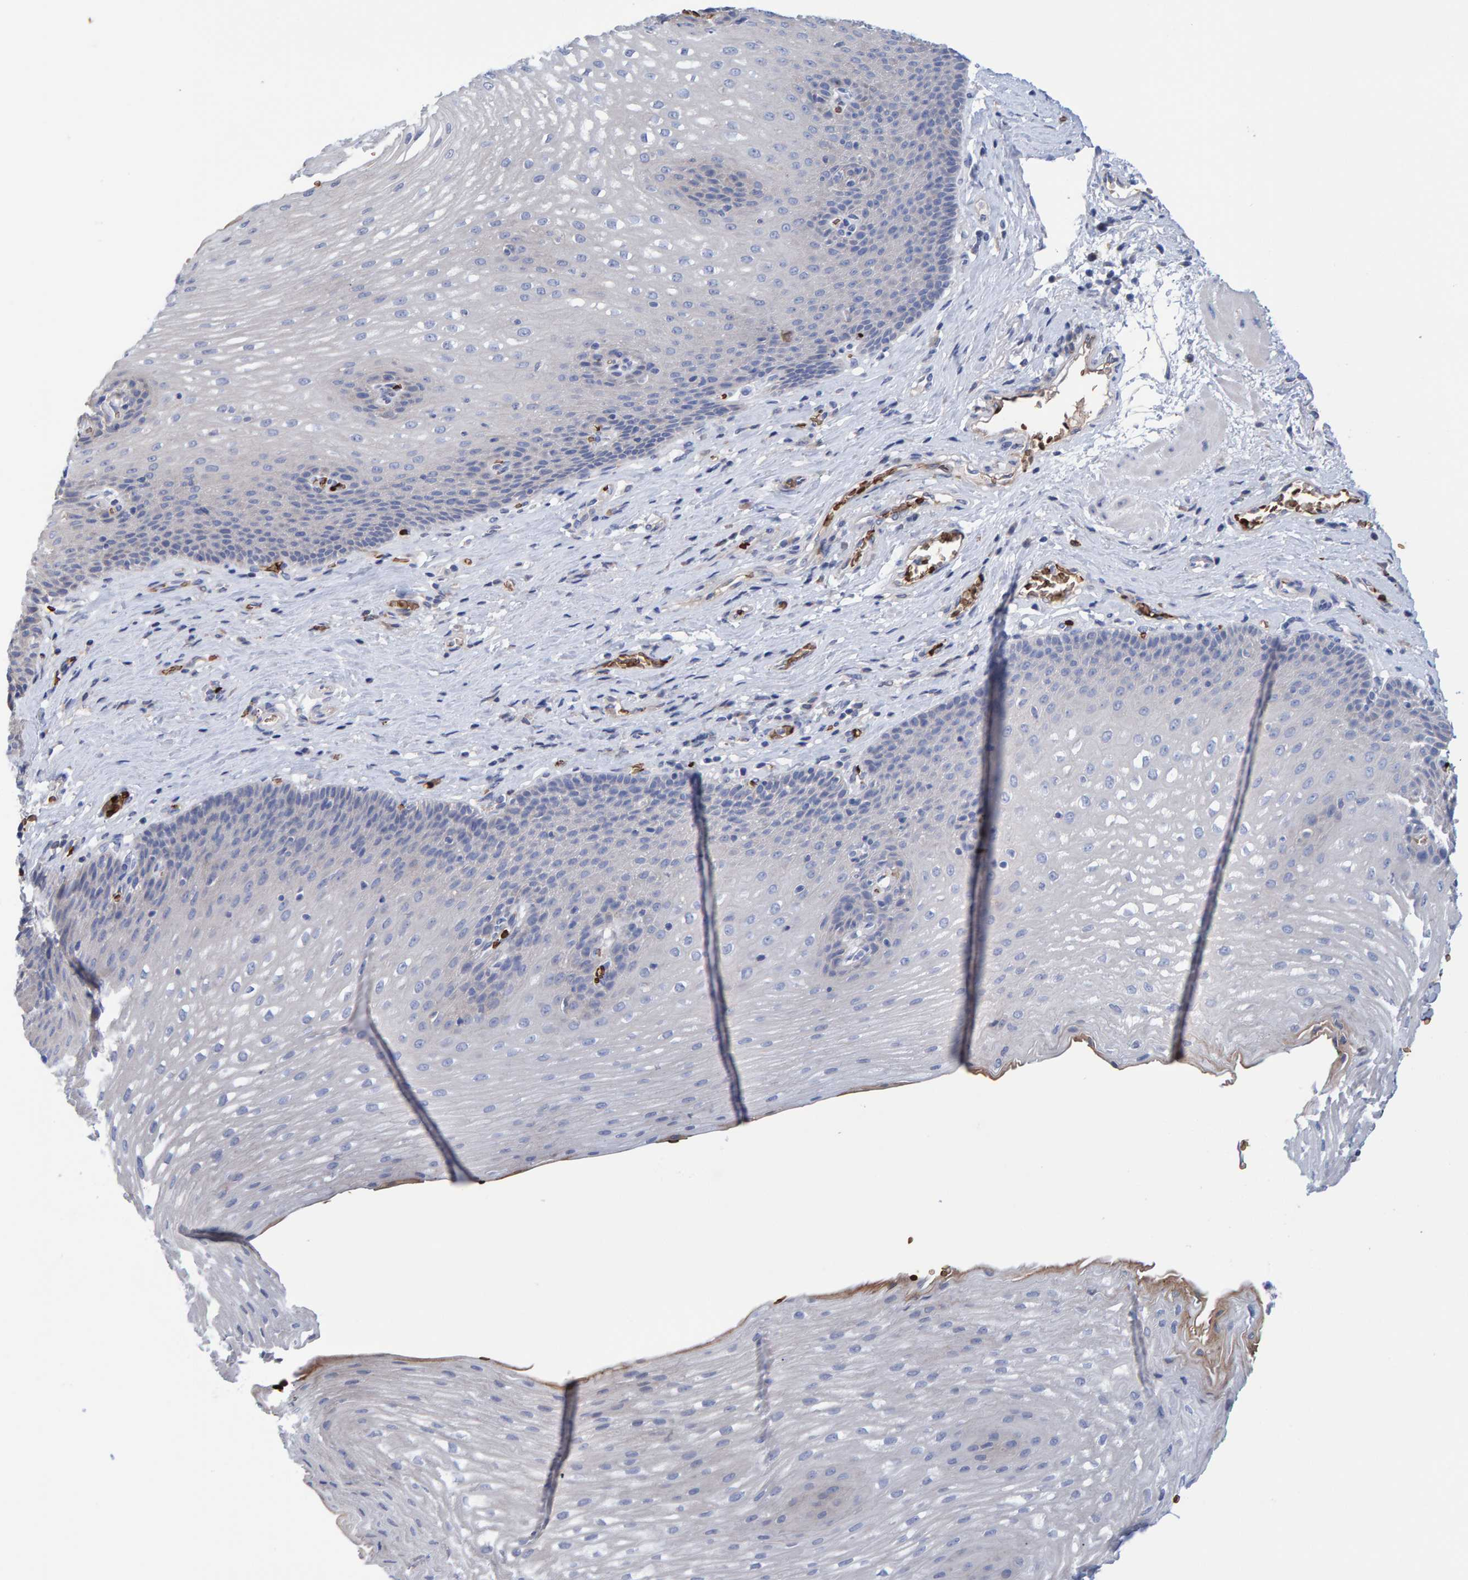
{"staining": {"intensity": "negative", "quantity": "none", "location": "none"}, "tissue": "esophagus", "cell_type": "Squamous epithelial cells", "image_type": "normal", "snomed": [{"axis": "morphology", "description": "Normal tissue, NOS"}, {"axis": "topography", "description": "Esophagus"}], "caption": "Squamous epithelial cells are negative for protein expression in unremarkable human esophagus.", "gene": "VPS9D1", "patient": {"sex": "male", "age": 48}}